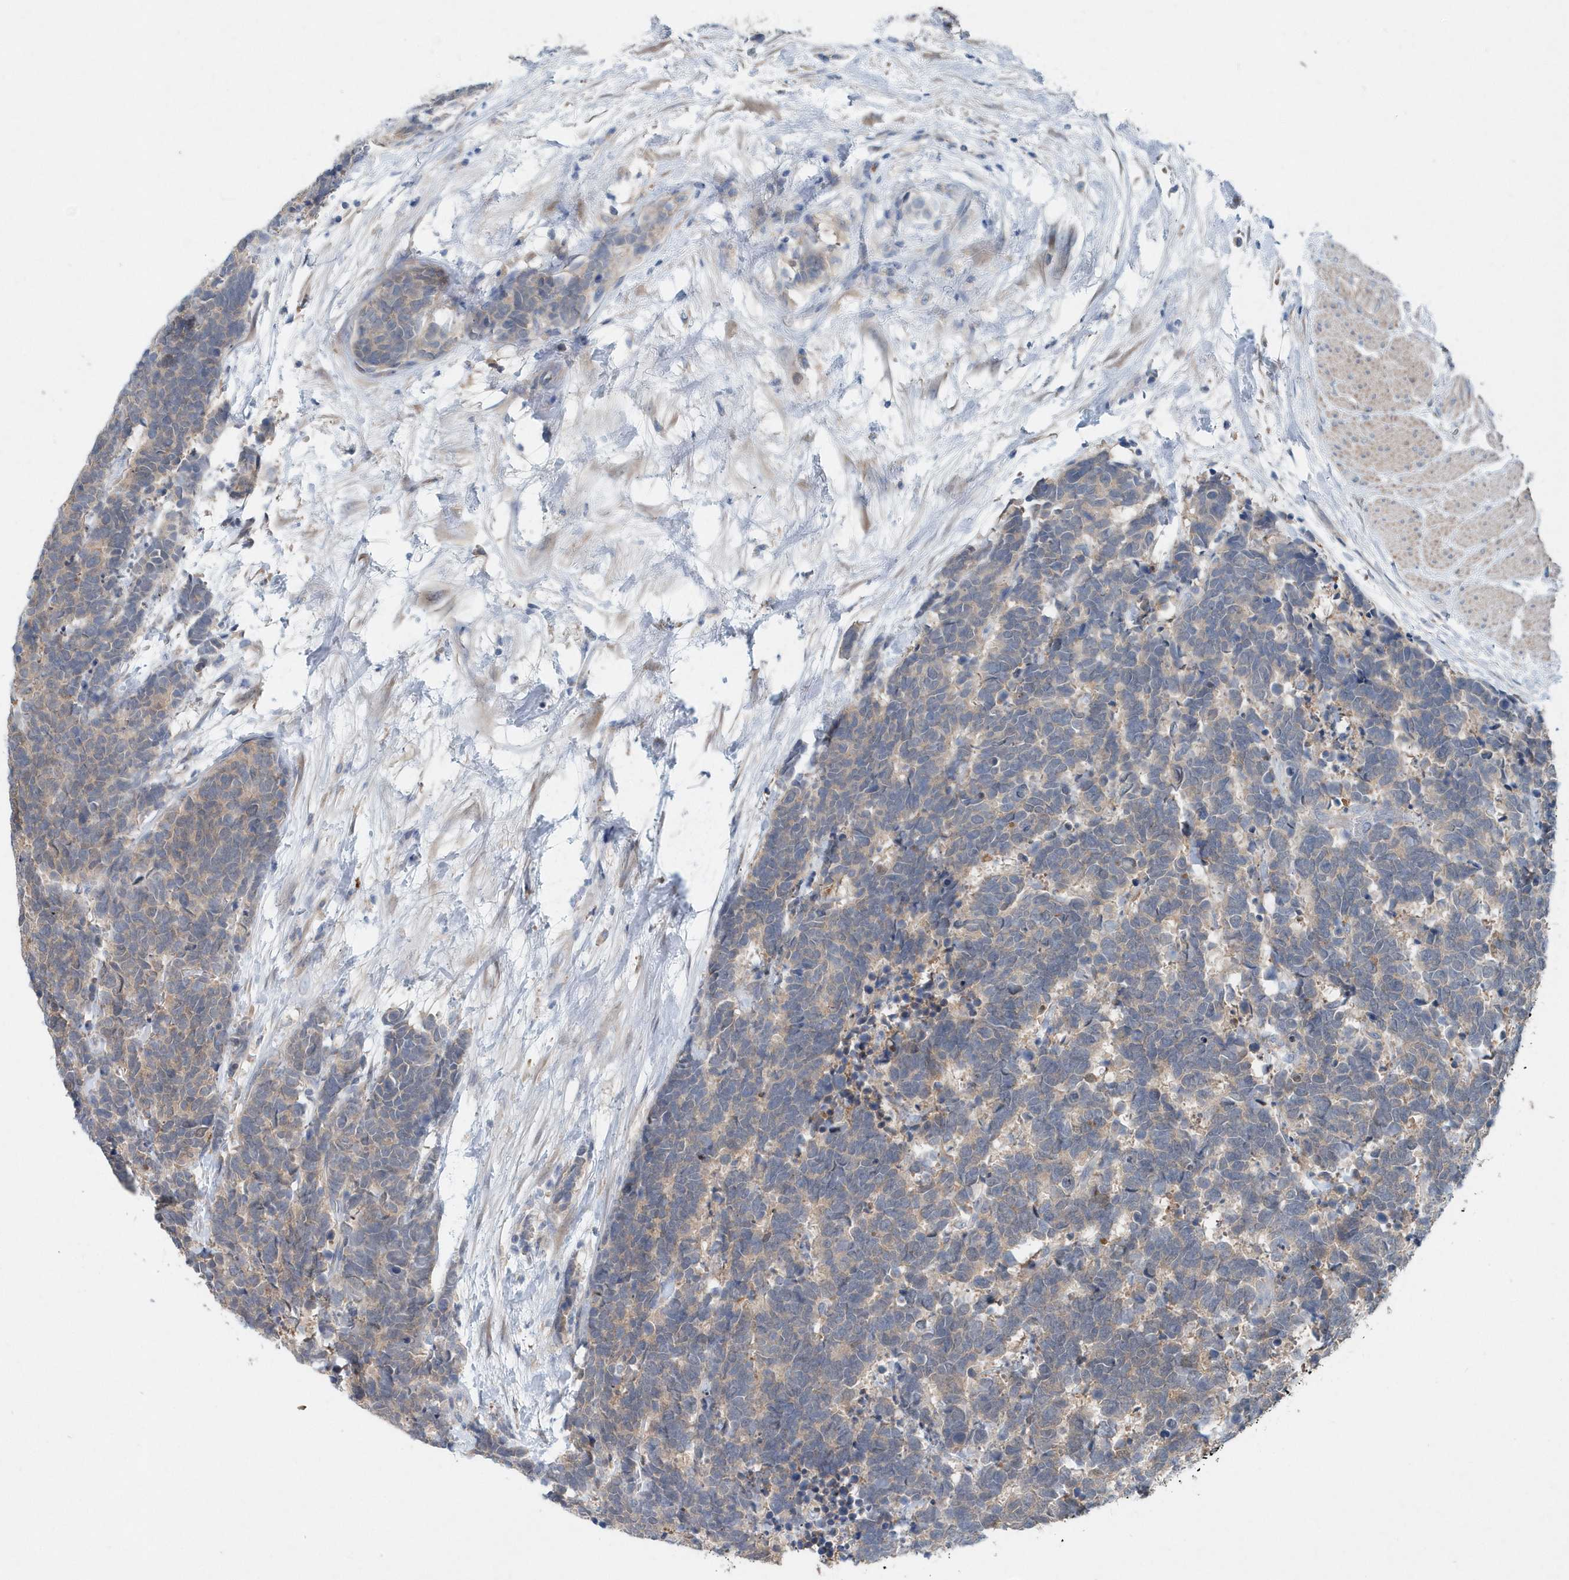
{"staining": {"intensity": "weak", "quantity": "<25%", "location": "cytoplasmic/membranous"}, "tissue": "carcinoid", "cell_type": "Tumor cells", "image_type": "cancer", "snomed": [{"axis": "morphology", "description": "Carcinoma, NOS"}, {"axis": "morphology", "description": "Carcinoid, malignant, NOS"}, {"axis": "topography", "description": "Urinary bladder"}], "caption": "Micrograph shows no significant protein staining in tumor cells of malignant carcinoid. (DAB IHC with hematoxylin counter stain).", "gene": "PFN2", "patient": {"sex": "male", "age": 57}}